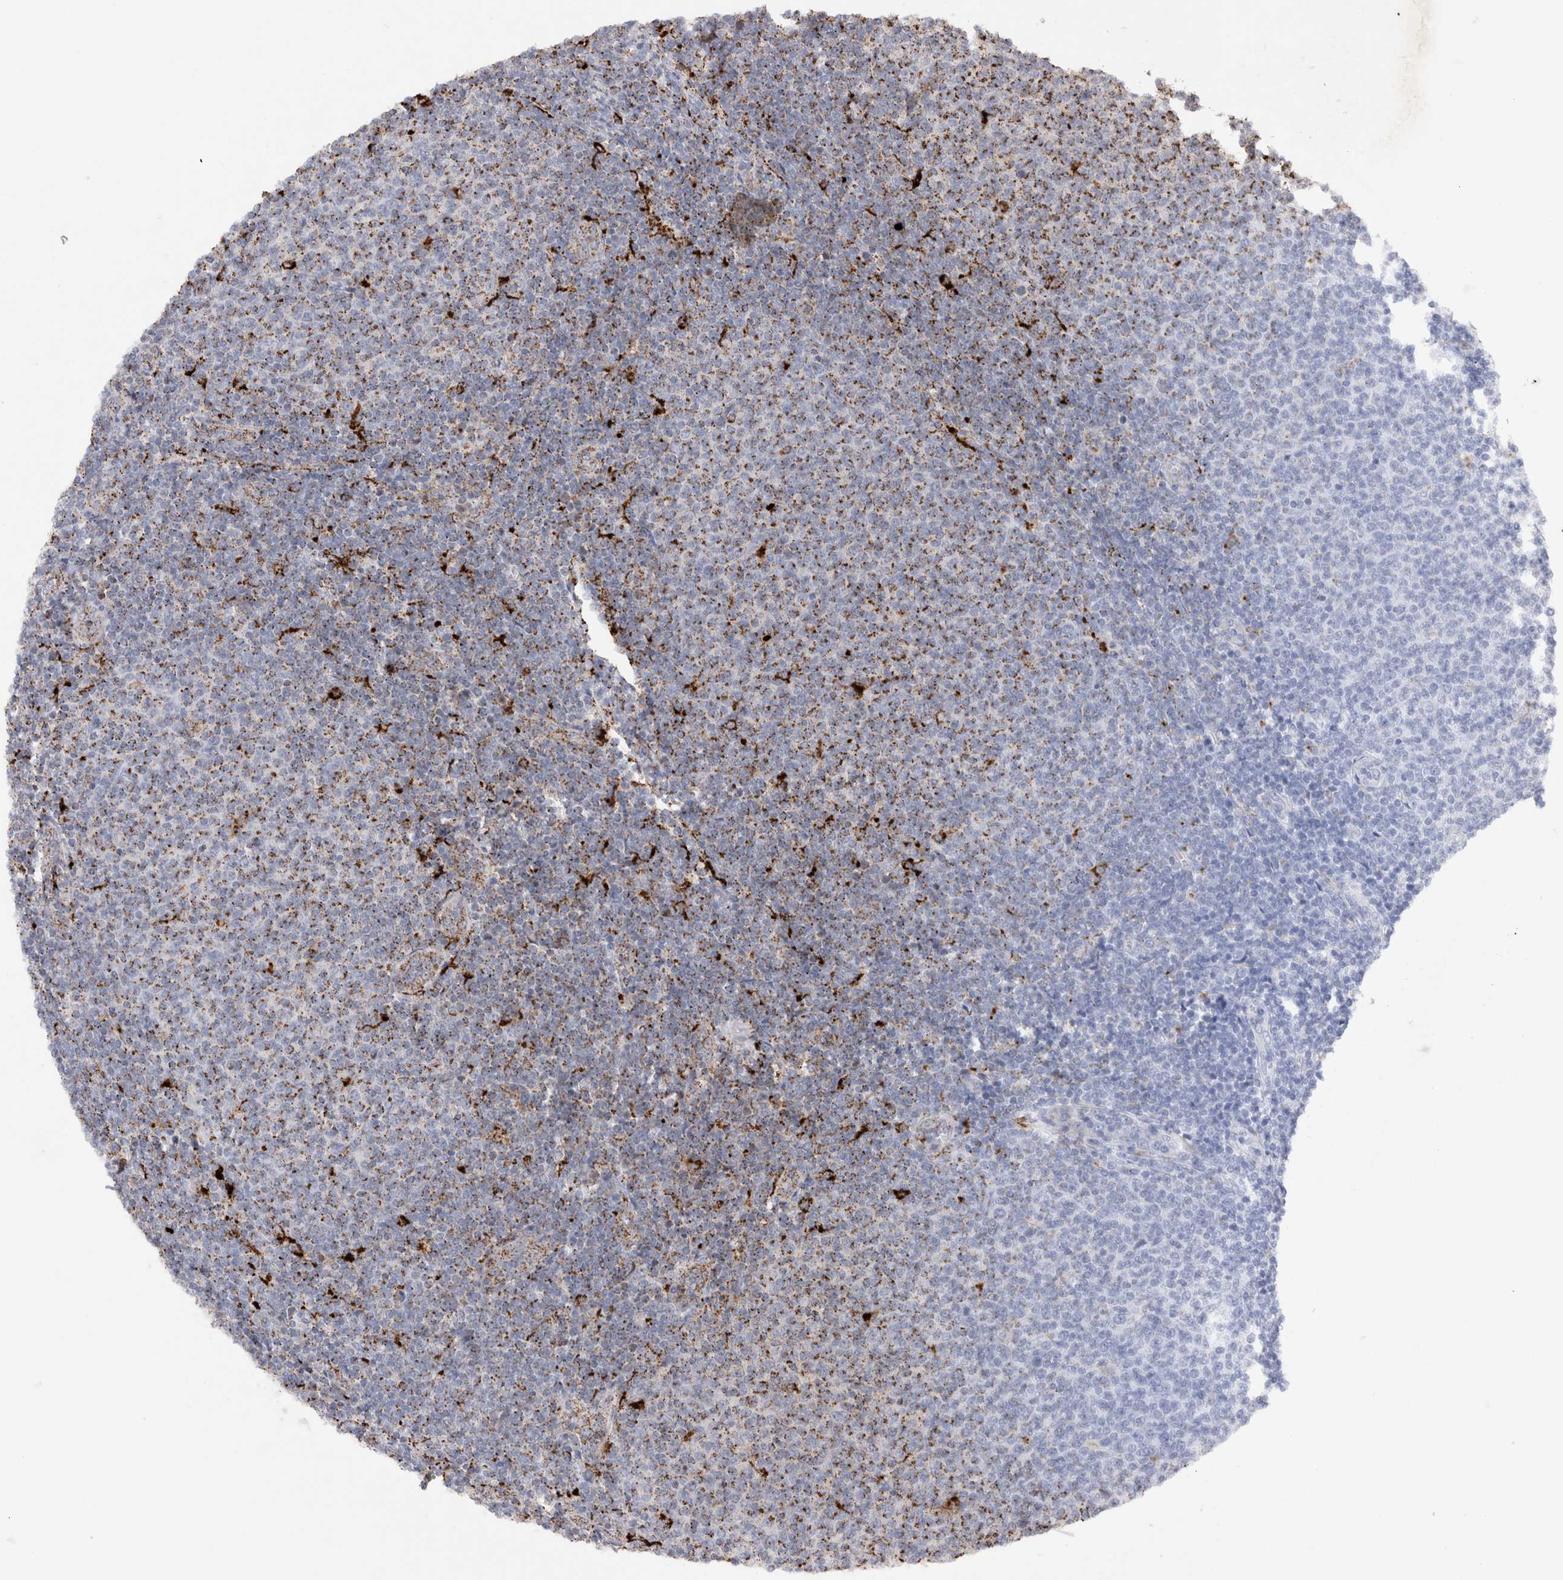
{"staining": {"intensity": "moderate", "quantity": ">75%", "location": "cytoplasmic/membranous"}, "tissue": "lymphoma", "cell_type": "Tumor cells", "image_type": "cancer", "snomed": [{"axis": "morphology", "description": "Malignant lymphoma, non-Hodgkin's type, Low grade"}, {"axis": "topography", "description": "Lymph node"}], "caption": "Lymphoma was stained to show a protein in brown. There is medium levels of moderate cytoplasmic/membranous expression in approximately >75% of tumor cells.", "gene": "CTSA", "patient": {"sex": "male", "age": 66}}